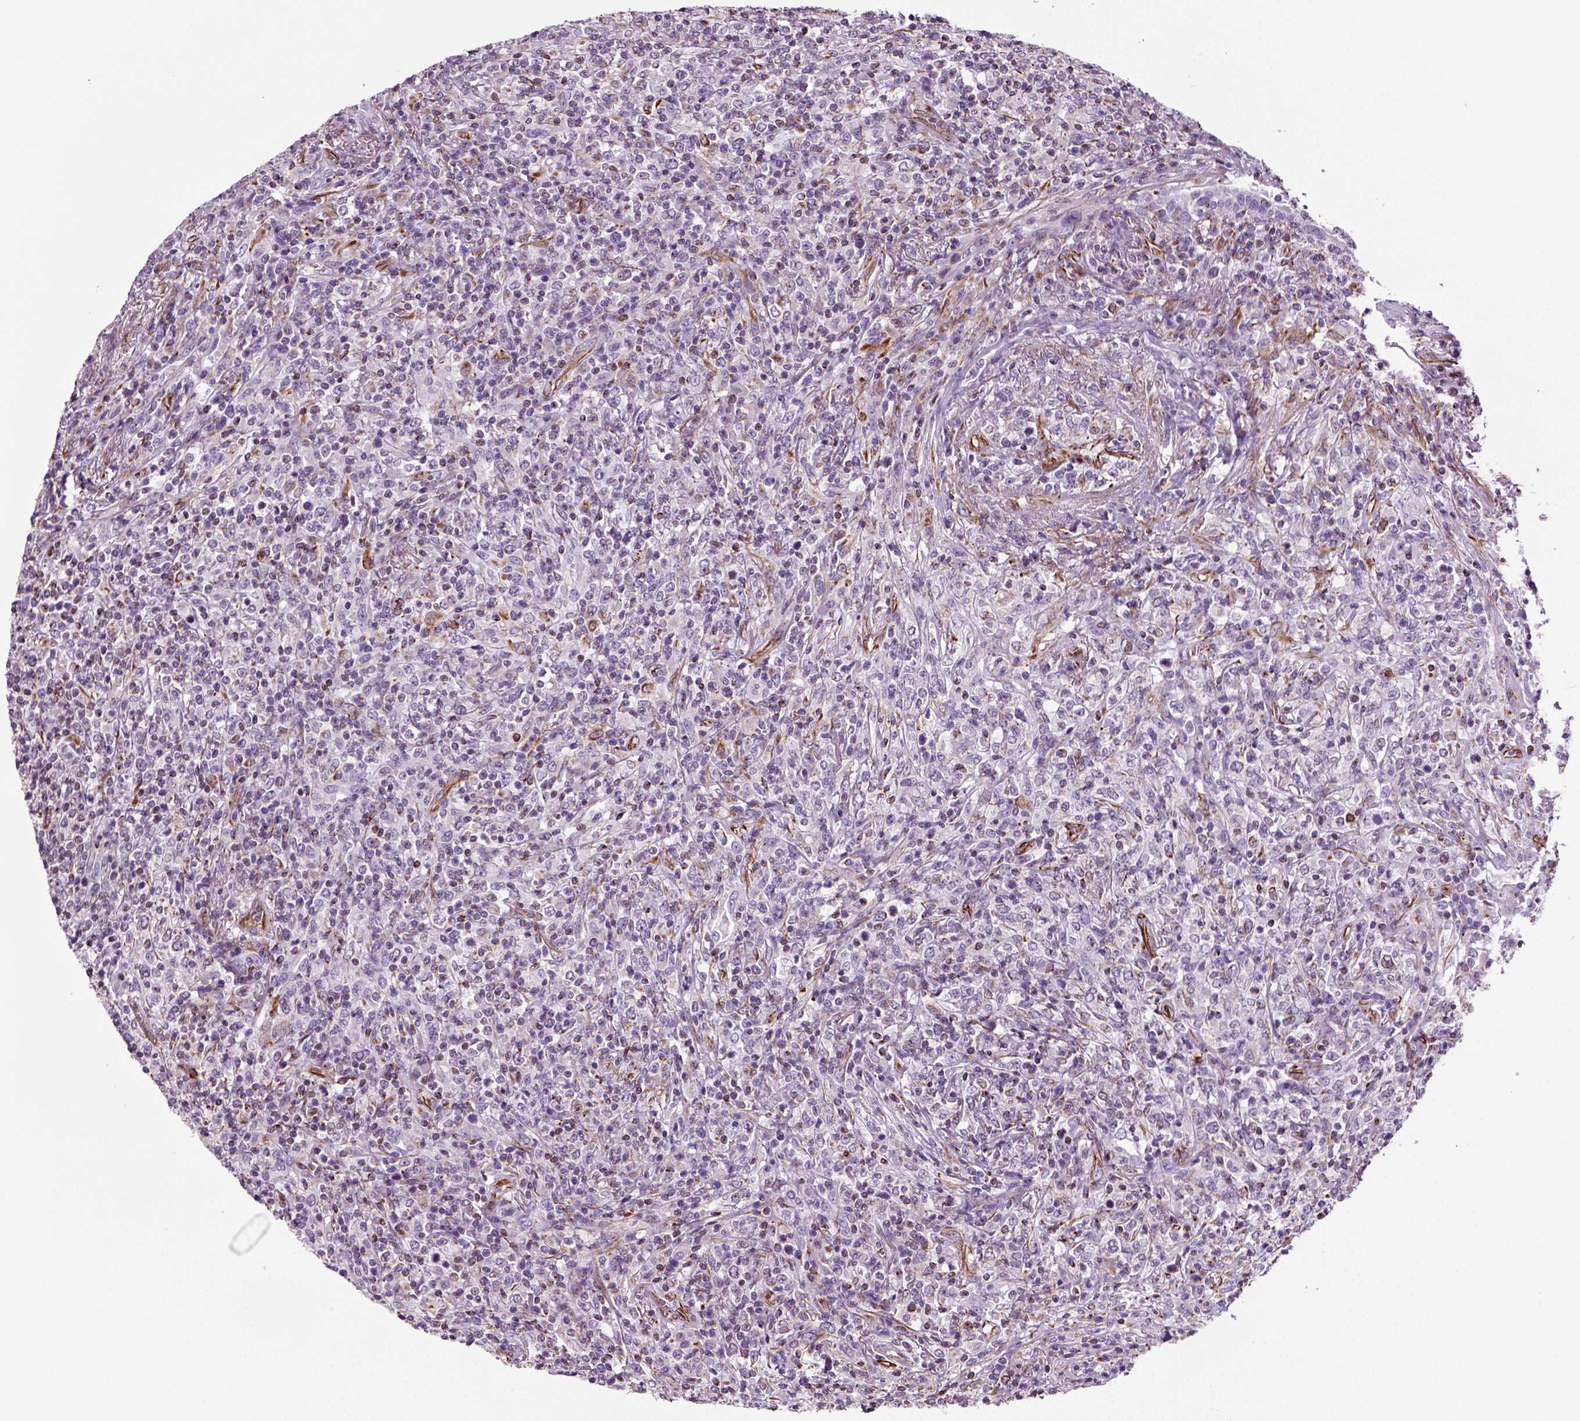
{"staining": {"intensity": "negative", "quantity": "none", "location": "none"}, "tissue": "lymphoma", "cell_type": "Tumor cells", "image_type": "cancer", "snomed": [{"axis": "morphology", "description": "Malignant lymphoma, non-Hodgkin's type, High grade"}, {"axis": "topography", "description": "Lung"}], "caption": "High magnification brightfield microscopy of high-grade malignant lymphoma, non-Hodgkin's type stained with DAB (brown) and counterstained with hematoxylin (blue): tumor cells show no significant expression.", "gene": "ACER3", "patient": {"sex": "male", "age": 79}}